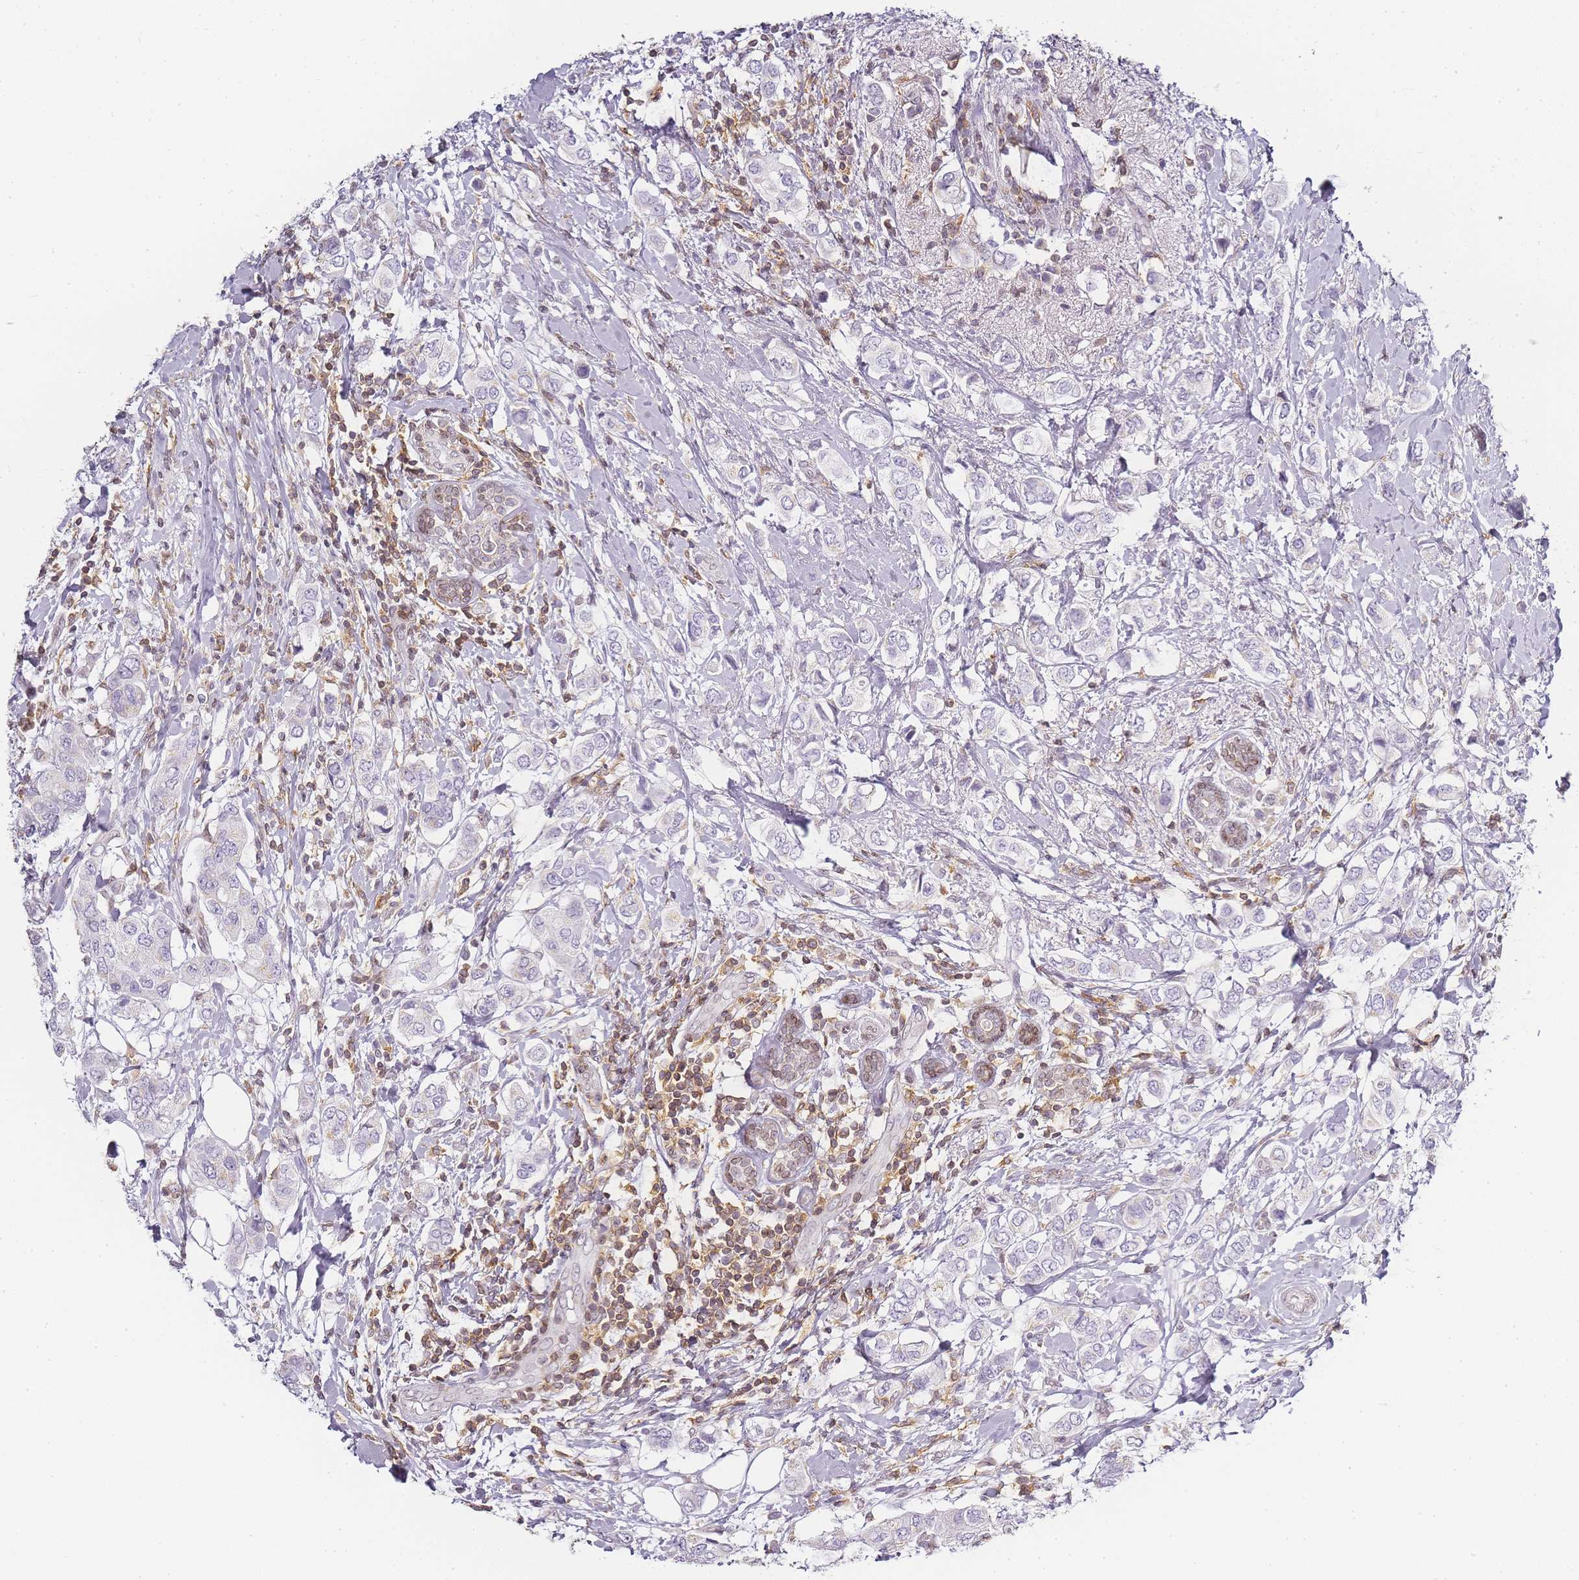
{"staining": {"intensity": "negative", "quantity": "none", "location": "none"}, "tissue": "breast cancer", "cell_type": "Tumor cells", "image_type": "cancer", "snomed": [{"axis": "morphology", "description": "Lobular carcinoma"}, {"axis": "topography", "description": "Breast"}], "caption": "Immunohistochemical staining of human breast cancer (lobular carcinoma) shows no significant staining in tumor cells.", "gene": "JAKMIP1", "patient": {"sex": "female", "age": 51}}